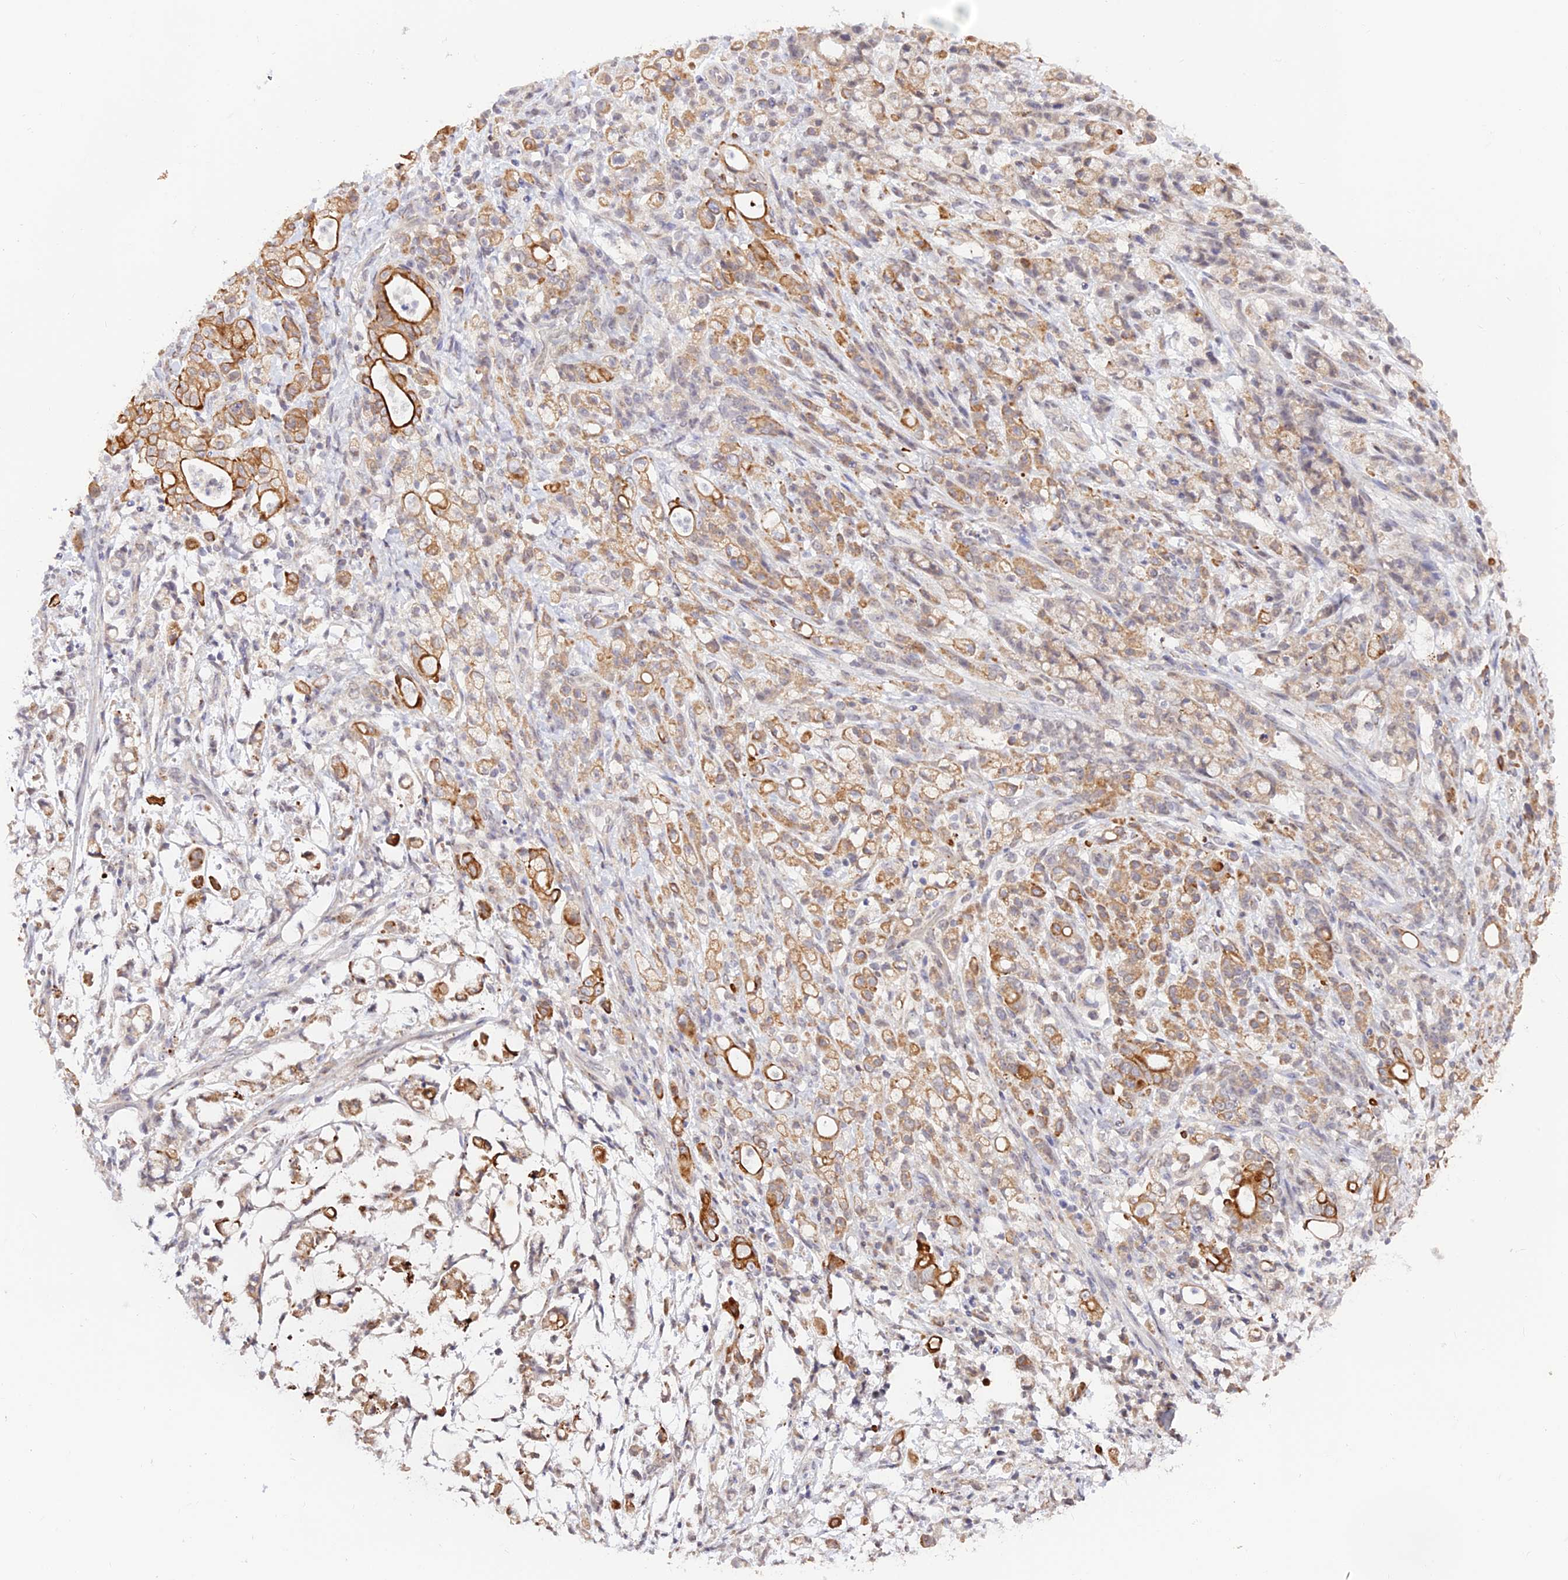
{"staining": {"intensity": "moderate", "quantity": ">75%", "location": "cytoplasmic/membranous"}, "tissue": "stomach cancer", "cell_type": "Tumor cells", "image_type": "cancer", "snomed": [{"axis": "morphology", "description": "Adenocarcinoma, NOS"}, {"axis": "topography", "description": "Stomach"}], "caption": "Protein staining of stomach cancer (adenocarcinoma) tissue demonstrates moderate cytoplasmic/membranous positivity in approximately >75% of tumor cells.", "gene": "CAMSAP3", "patient": {"sex": "female", "age": 60}}